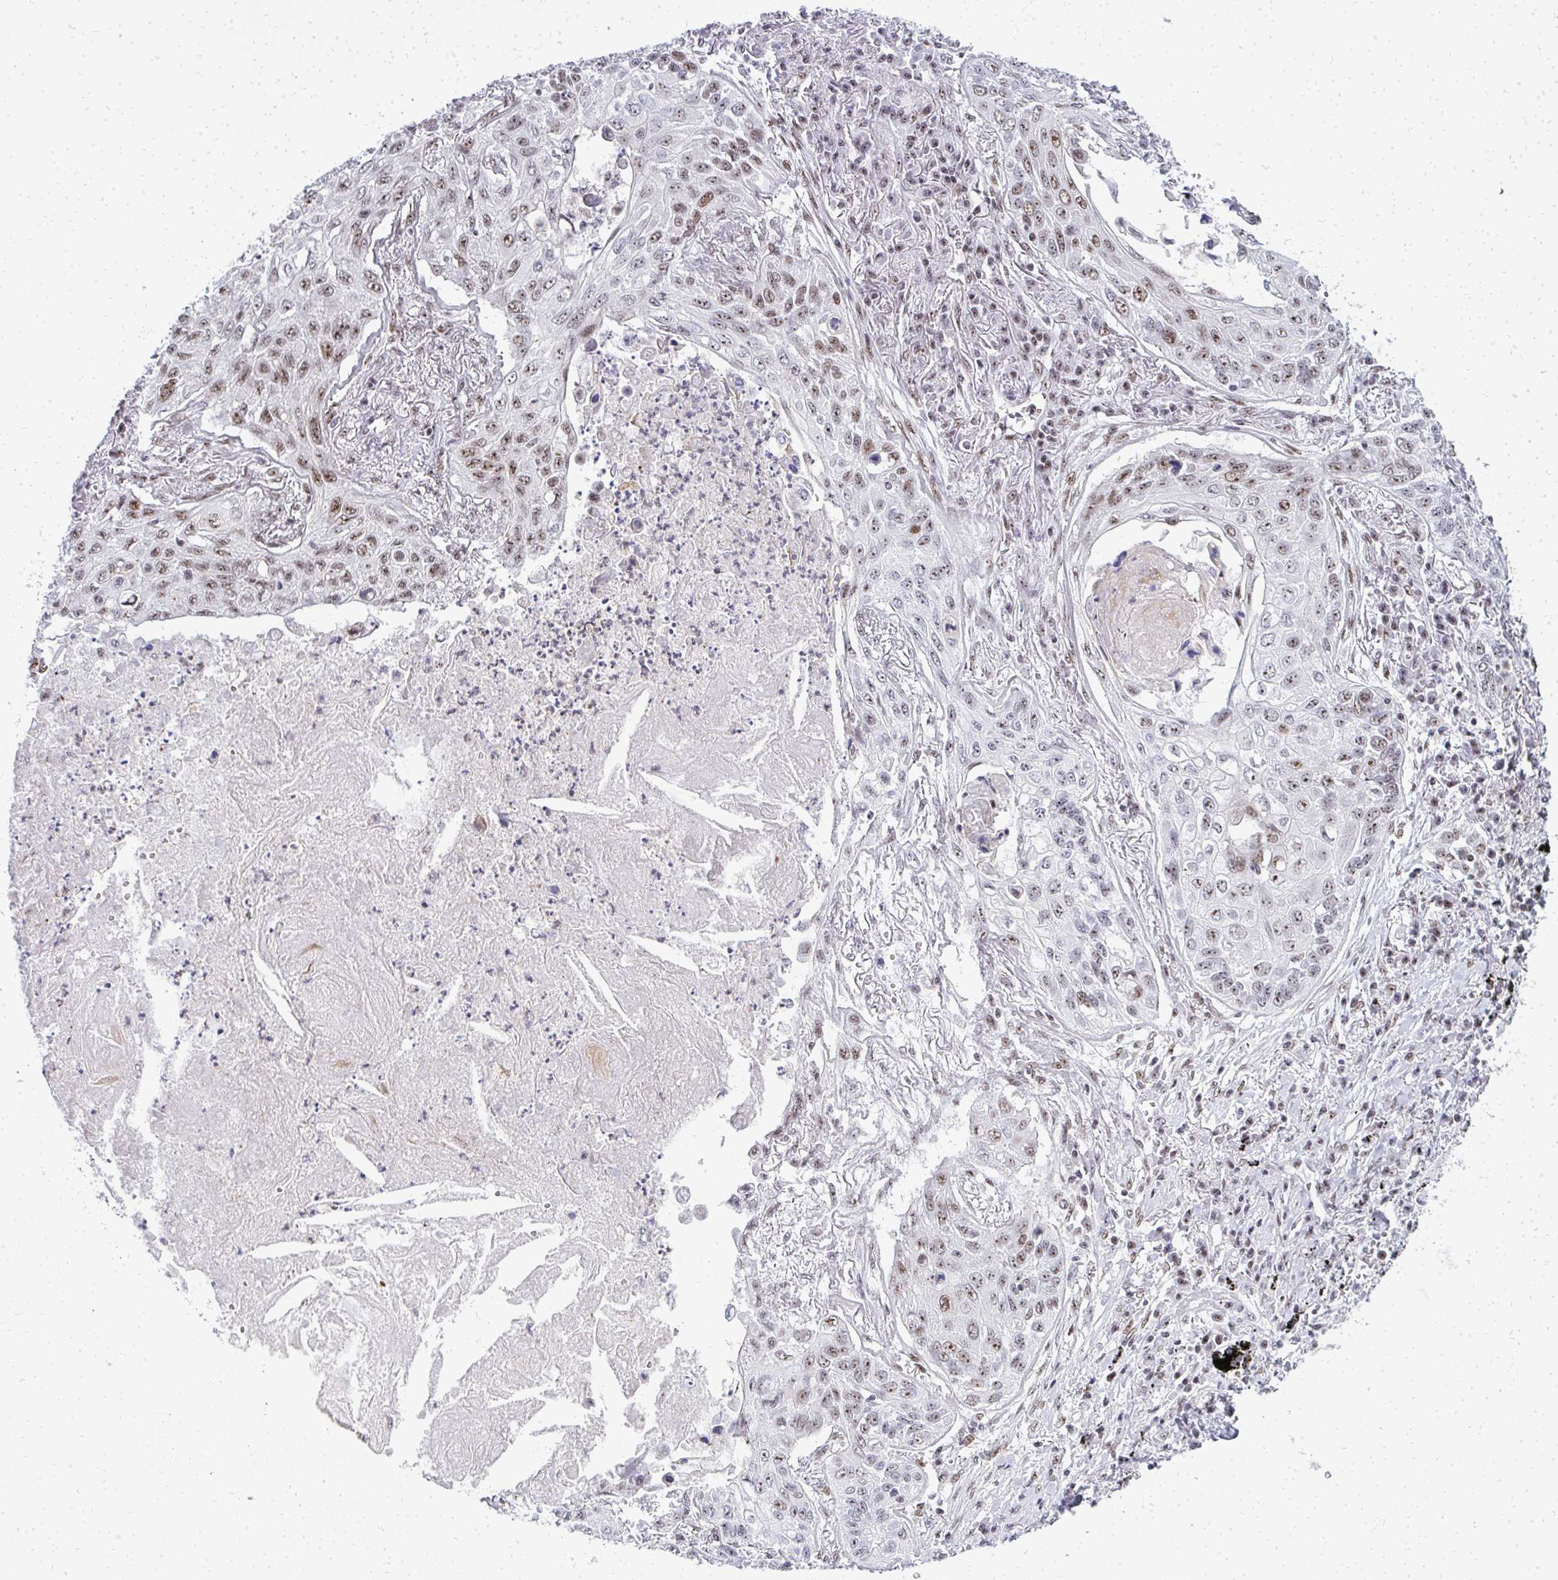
{"staining": {"intensity": "moderate", "quantity": ">75%", "location": "nuclear"}, "tissue": "lung cancer", "cell_type": "Tumor cells", "image_type": "cancer", "snomed": [{"axis": "morphology", "description": "Squamous cell carcinoma, NOS"}, {"axis": "topography", "description": "Lung"}], "caption": "Lung cancer stained with DAB (3,3'-diaminobenzidine) IHC displays medium levels of moderate nuclear staining in about >75% of tumor cells.", "gene": "SIRT7", "patient": {"sex": "male", "age": 75}}